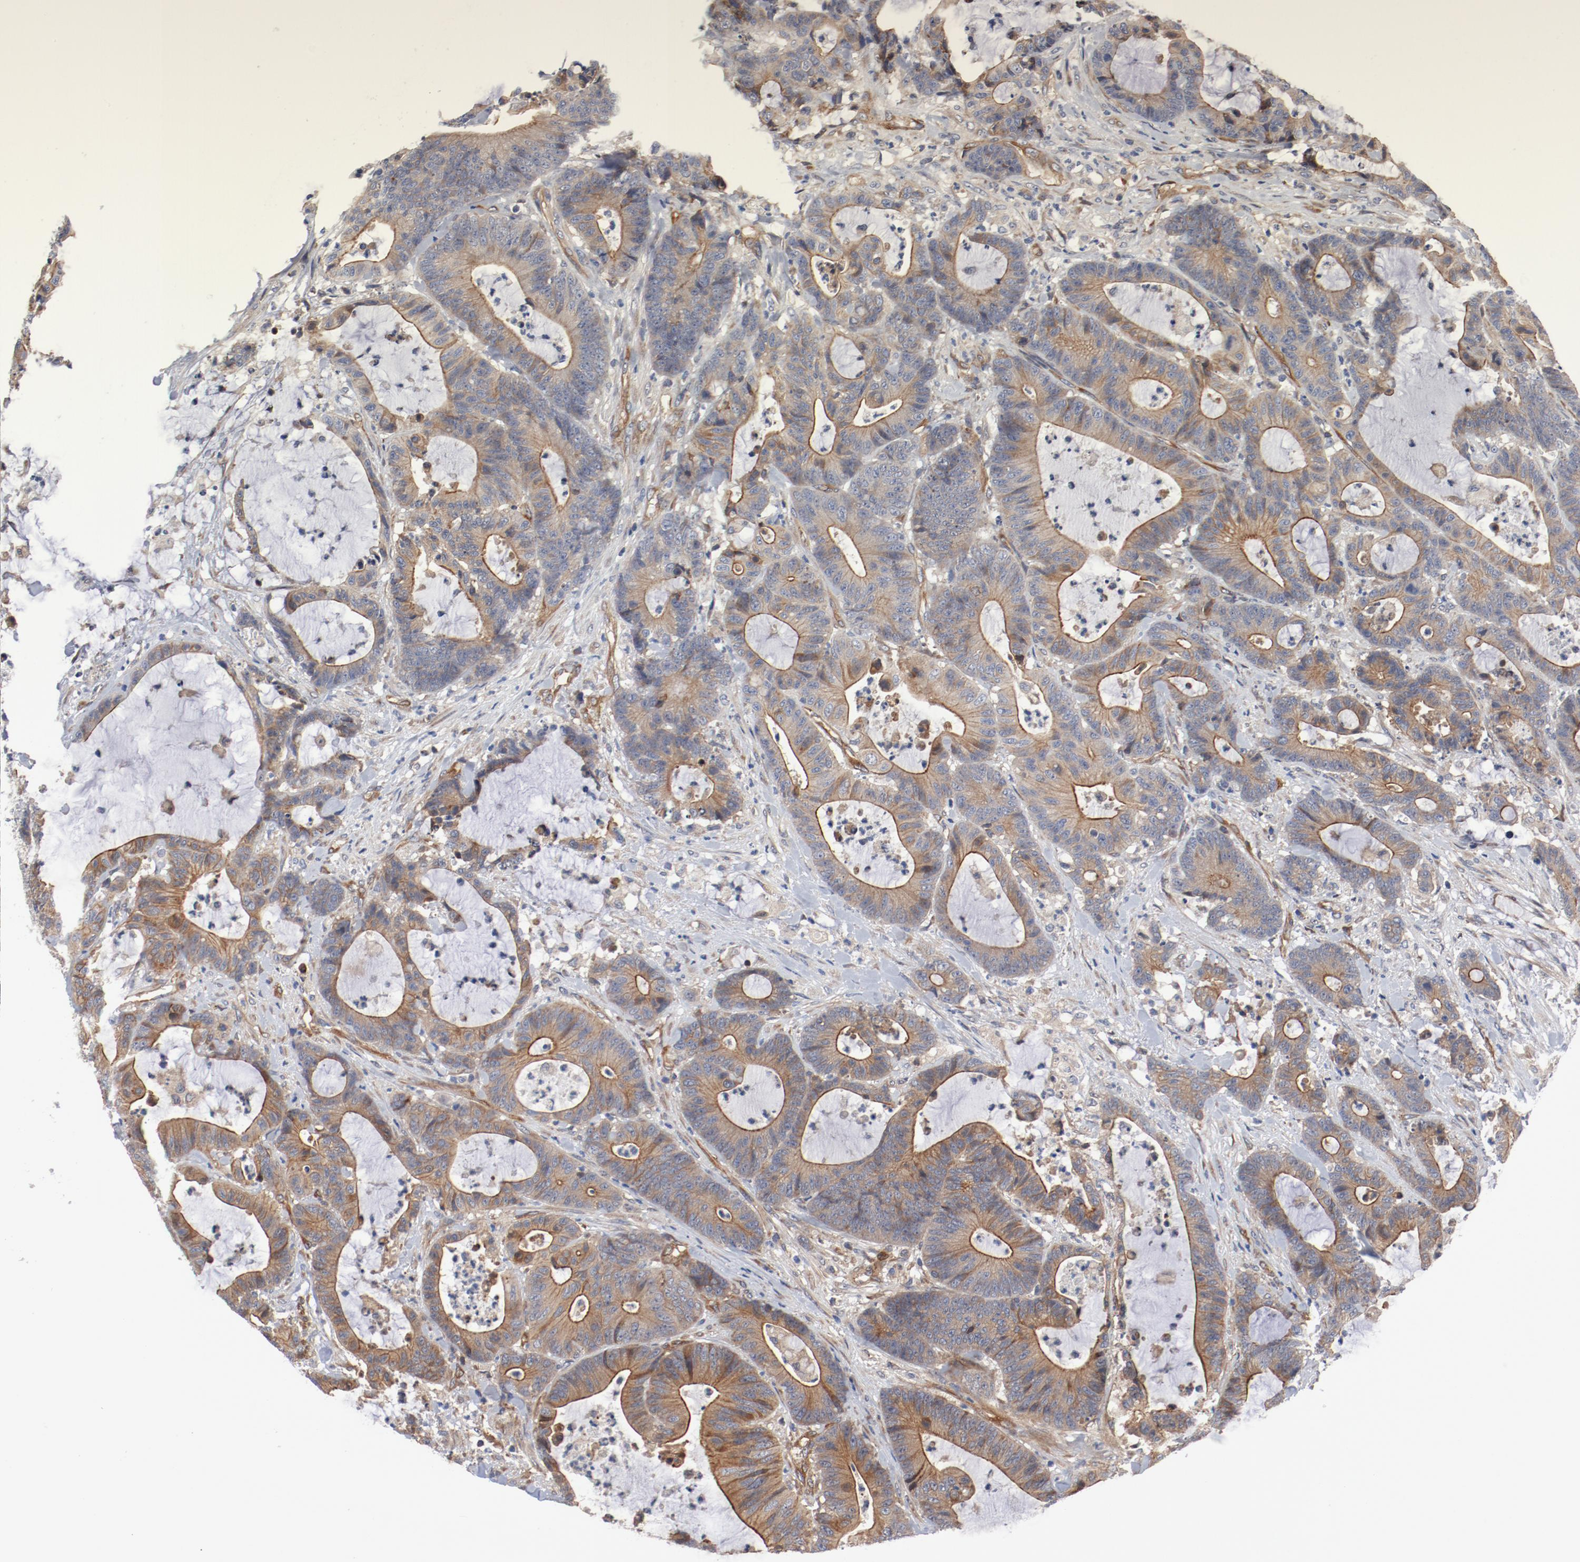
{"staining": {"intensity": "moderate", "quantity": ">75%", "location": "cytoplasmic/membranous"}, "tissue": "colorectal cancer", "cell_type": "Tumor cells", "image_type": "cancer", "snomed": [{"axis": "morphology", "description": "Adenocarcinoma, NOS"}, {"axis": "topography", "description": "Colon"}], "caption": "This histopathology image displays IHC staining of human colorectal cancer (adenocarcinoma), with medium moderate cytoplasmic/membranous expression in about >75% of tumor cells.", "gene": "PITPNM2", "patient": {"sex": "female", "age": 84}}